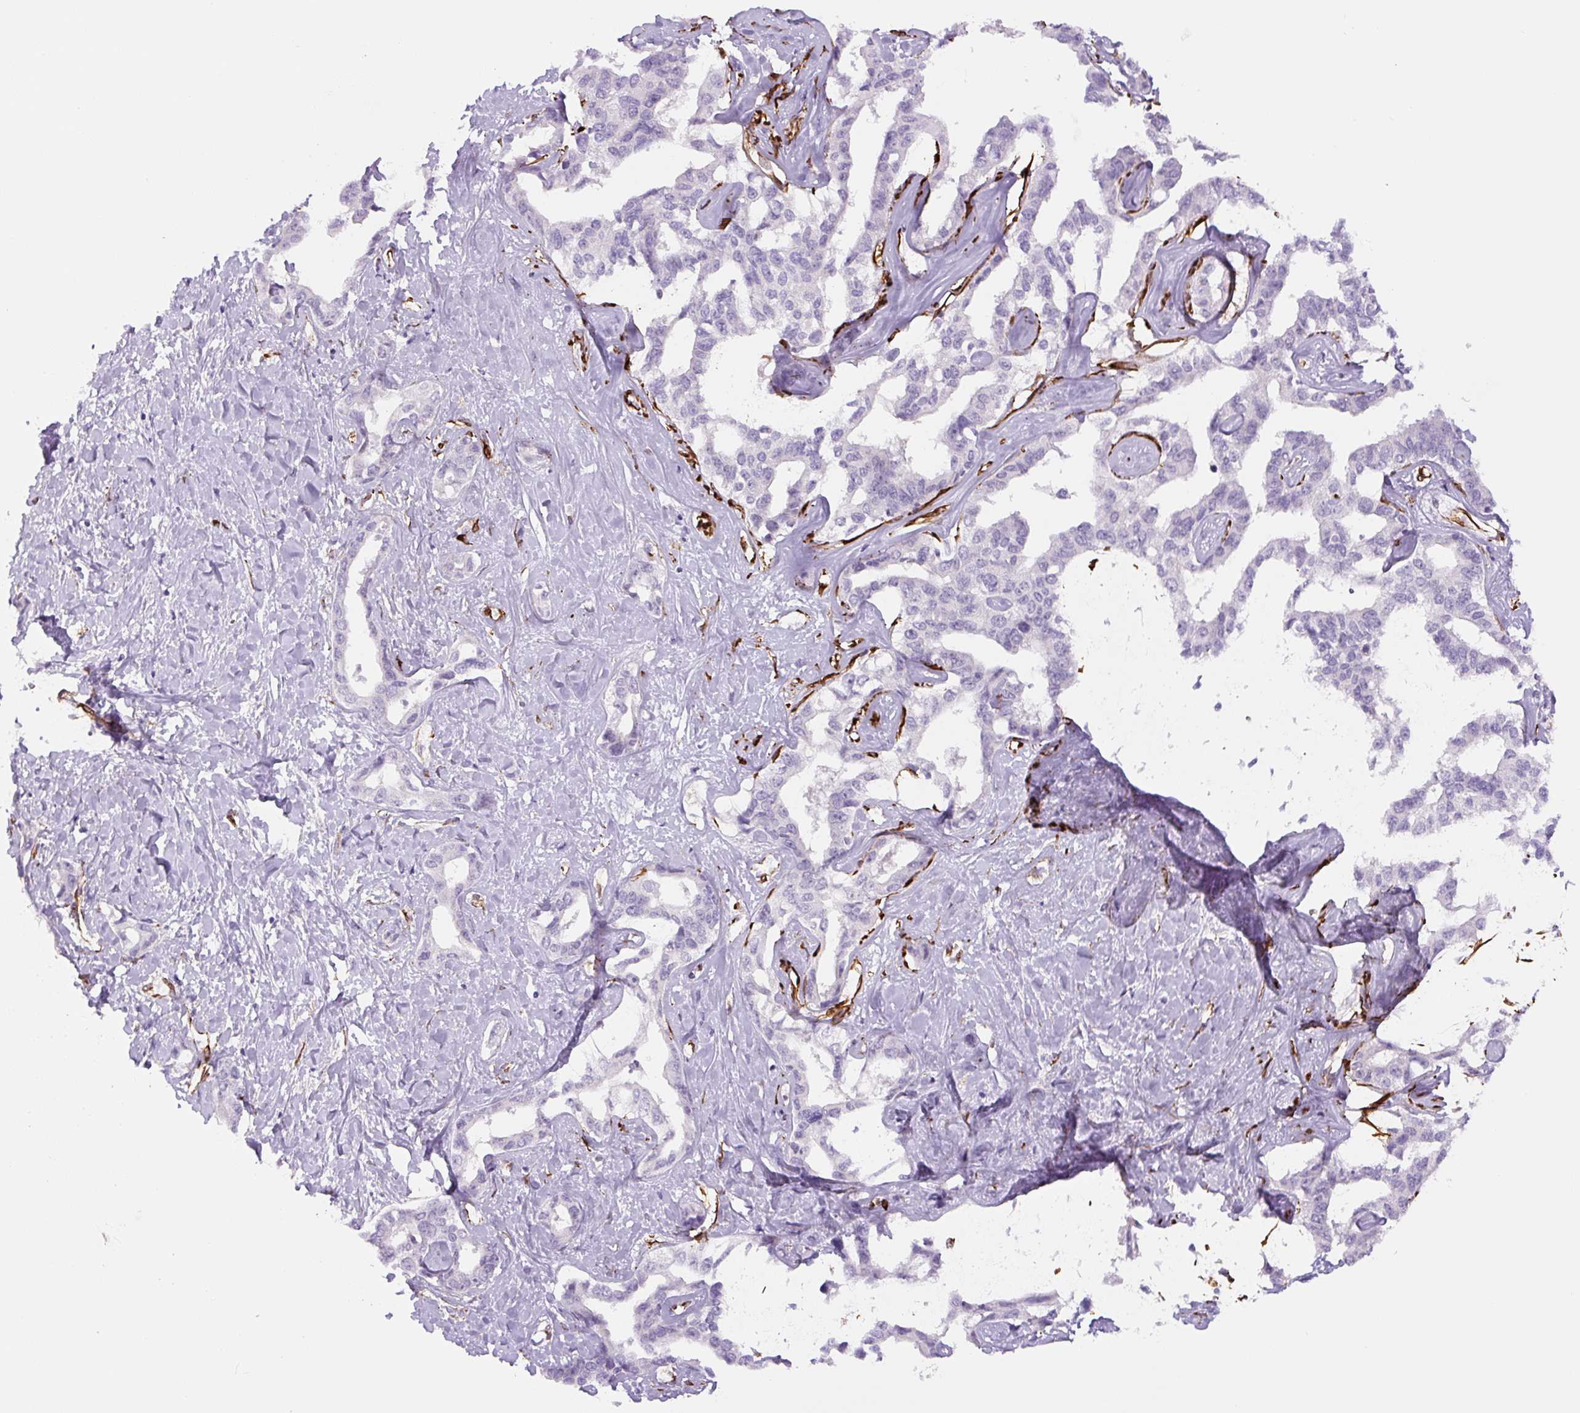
{"staining": {"intensity": "negative", "quantity": "none", "location": "none"}, "tissue": "liver cancer", "cell_type": "Tumor cells", "image_type": "cancer", "snomed": [{"axis": "morphology", "description": "Cholangiocarcinoma"}, {"axis": "topography", "description": "Liver"}], "caption": "The image exhibits no staining of tumor cells in liver cancer (cholangiocarcinoma).", "gene": "NES", "patient": {"sex": "male", "age": 59}}